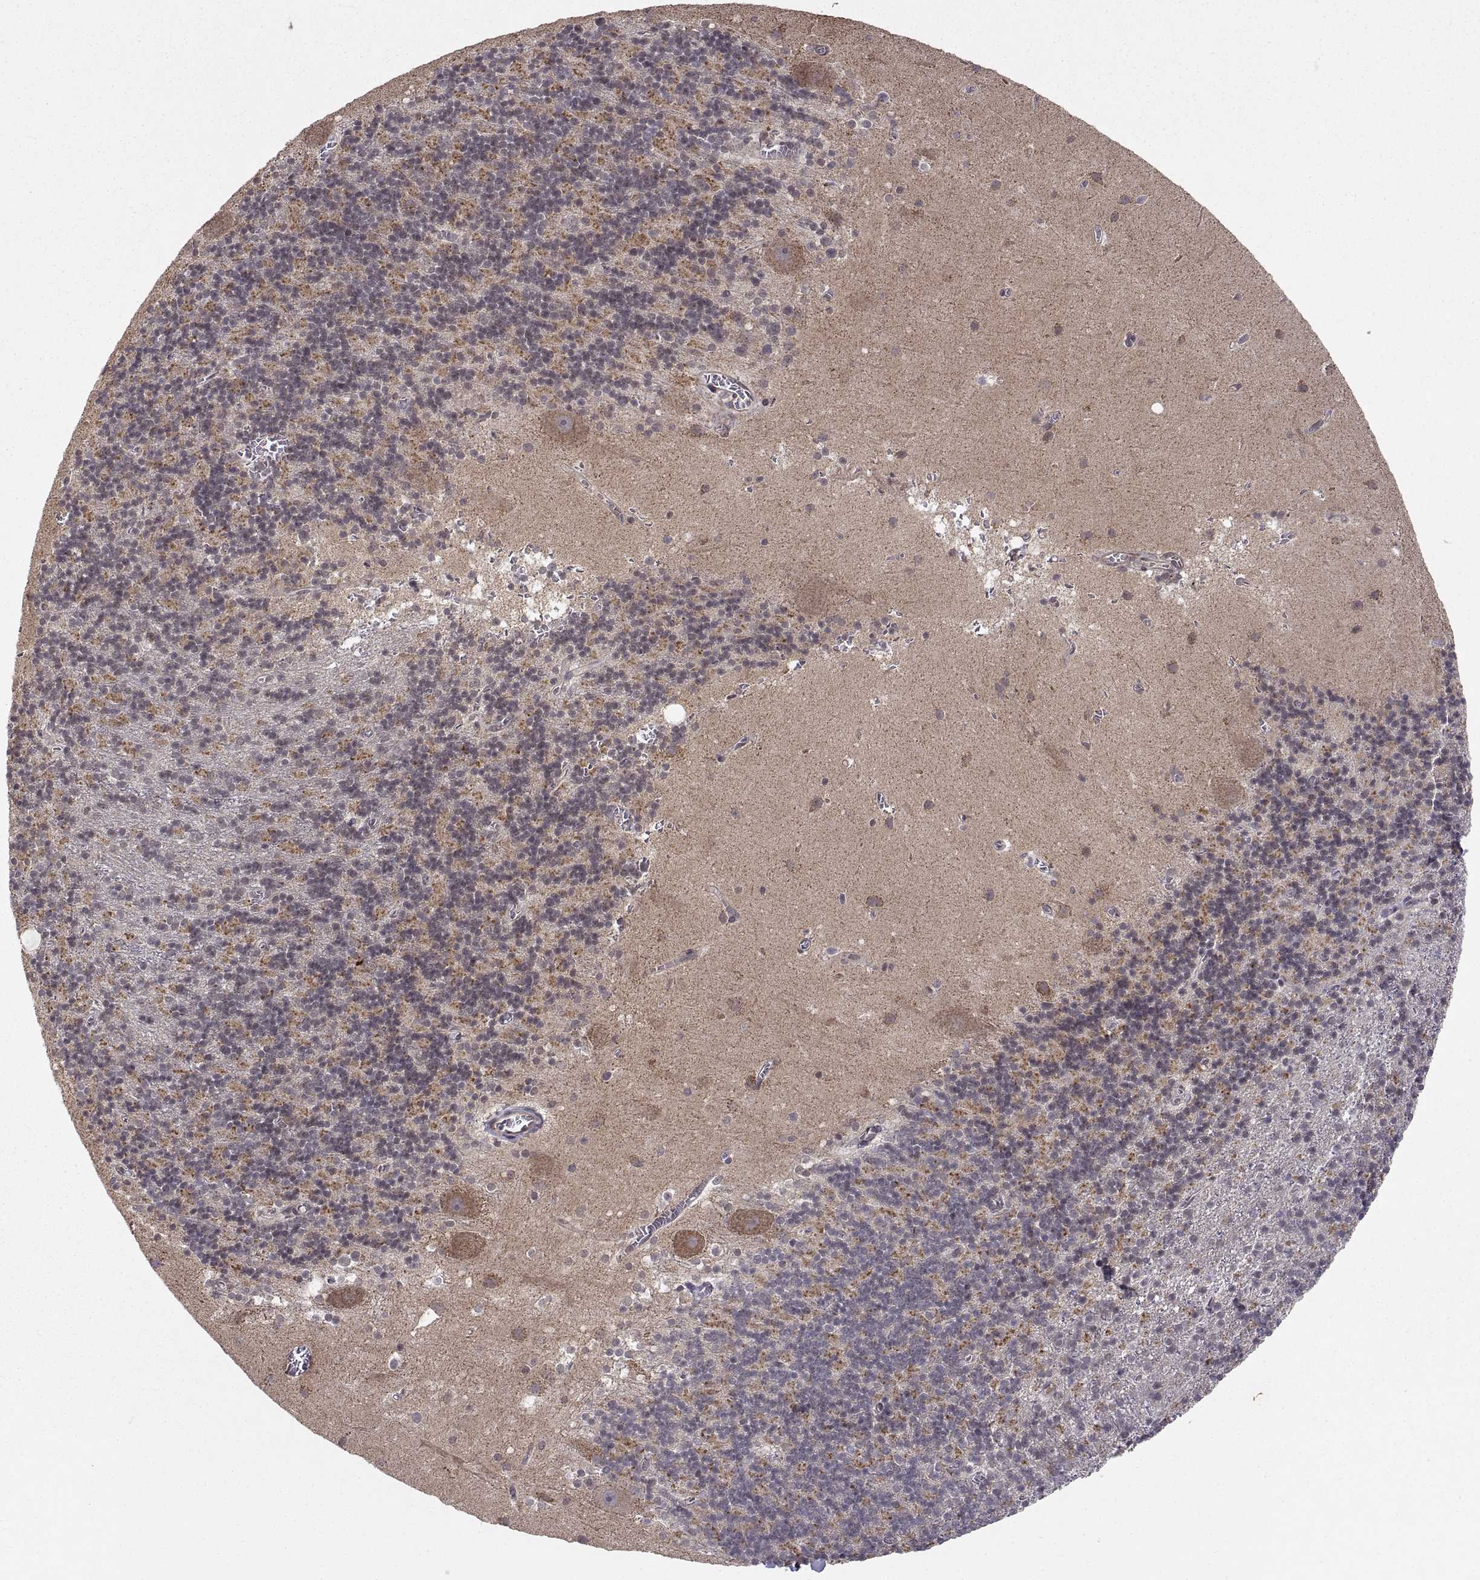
{"staining": {"intensity": "negative", "quantity": "none", "location": "none"}, "tissue": "cerebellum", "cell_type": "Cells in granular layer", "image_type": "normal", "snomed": [{"axis": "morphology", "description": "Normal tissue, NOS"}, {"axis": "topography", "description": "Cerebellum"}], "caption": "This is a micrograph of immunohistochemistry (IHC) staining of benign cerebellum, which shows no staining in cells in granular layer. The staining is performed using DAB (3,3'-diaminobenzidine) brown chromogen with nuclei counter-stained in using hematoxylin.", "gene": "ABL2", "patient": {"sex": "male", "age": 70}}